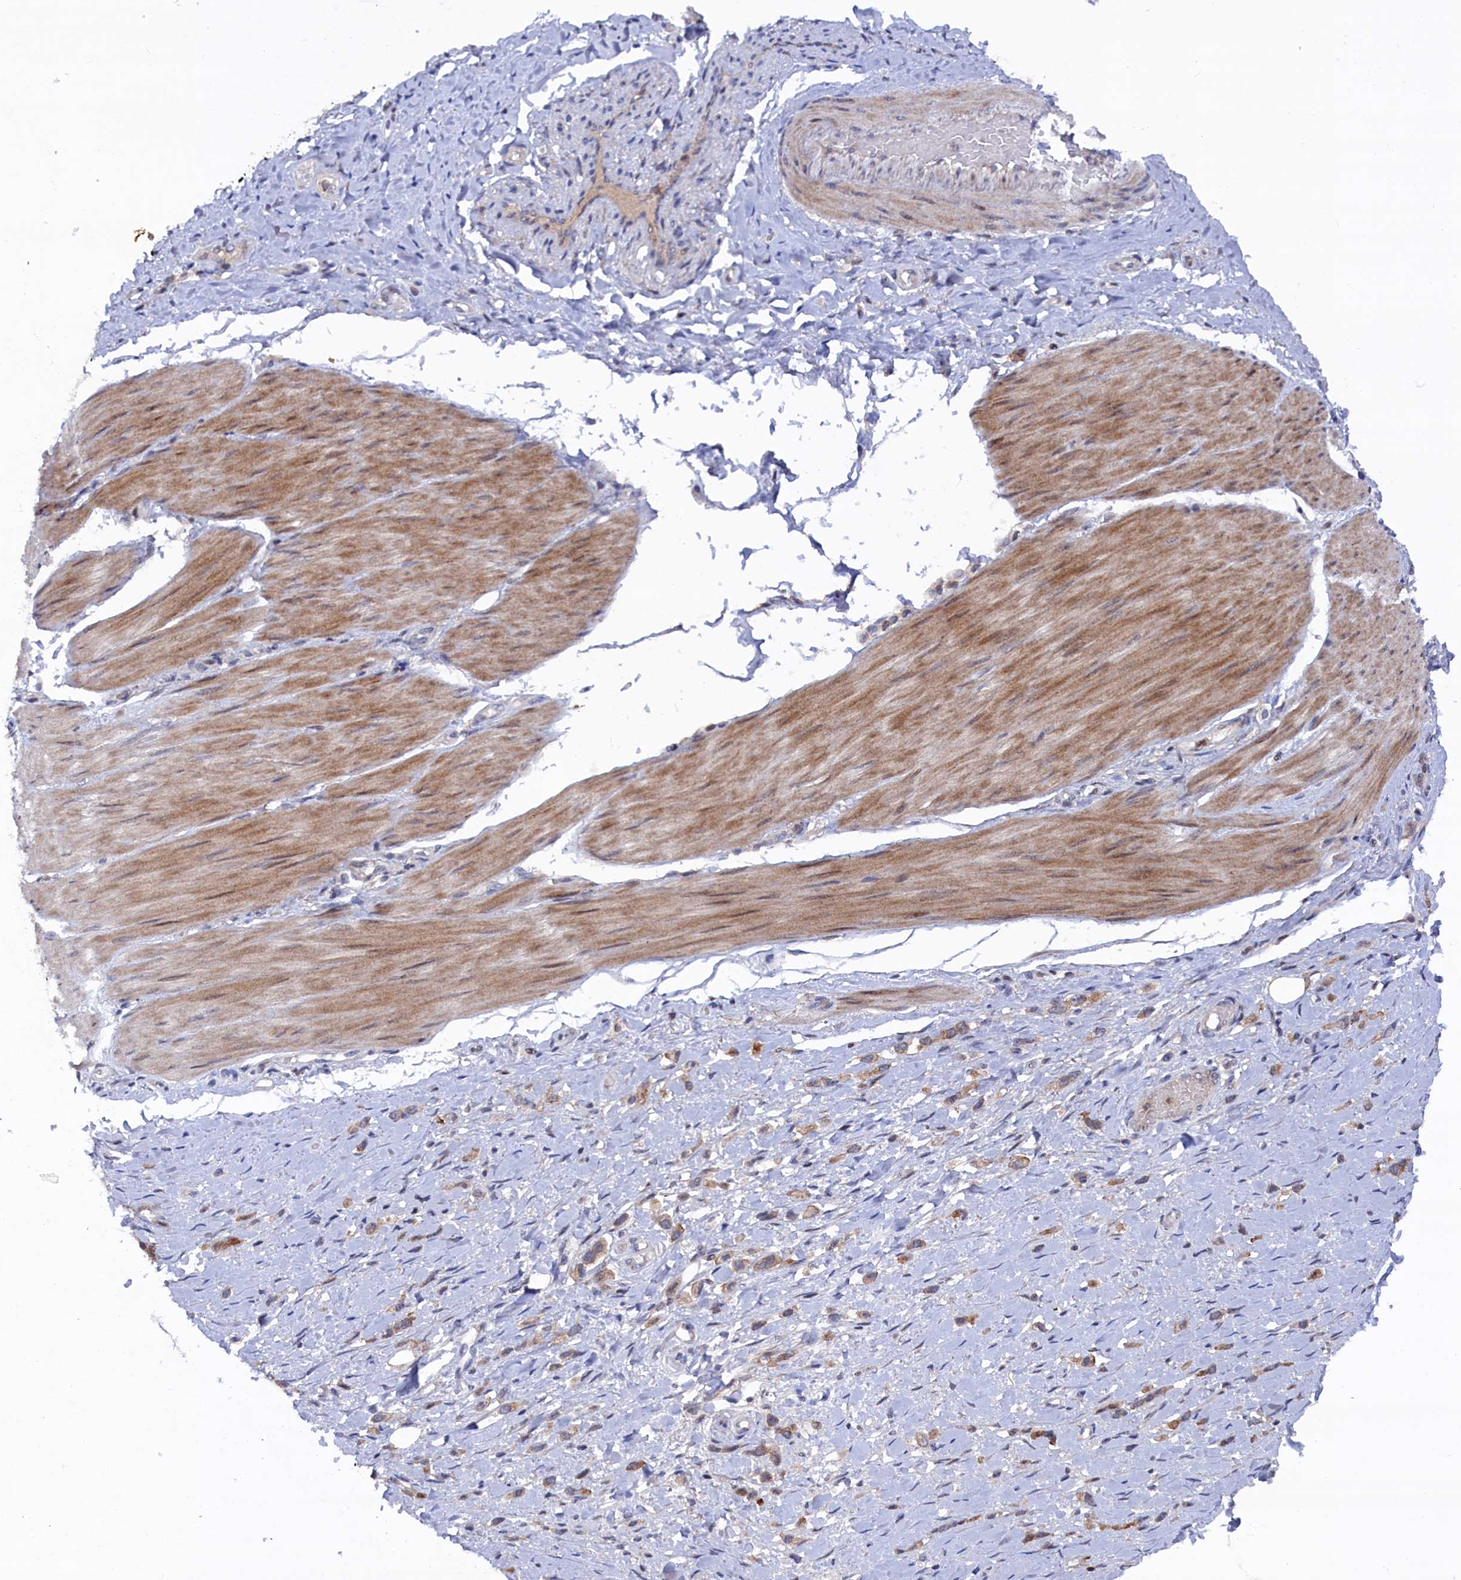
{"staining": {"intensity": "weak", "quantity": ">75%", "location": "cytoplasmic/membranous"}, "tissue": "stomach cancer", "cell_type": "Tumor cells", "image_type": "cancer", "snomed": [{"axis": "morphology", "description": "Adenocarcinoma, NOS"}, {"axis": "topography", "description": "Stomach"}], "caption": "Stomach cancer (adenocarcinoma) stained with DAB (3,3'-diaminobenzidine) immunohistochemistry (IHC) shows low levels of weak cytoplasmic/membranous positivity in about >75% of tumor cells.", "gene": "TMC5", "patient": {"sex": "female", "age": 65}}